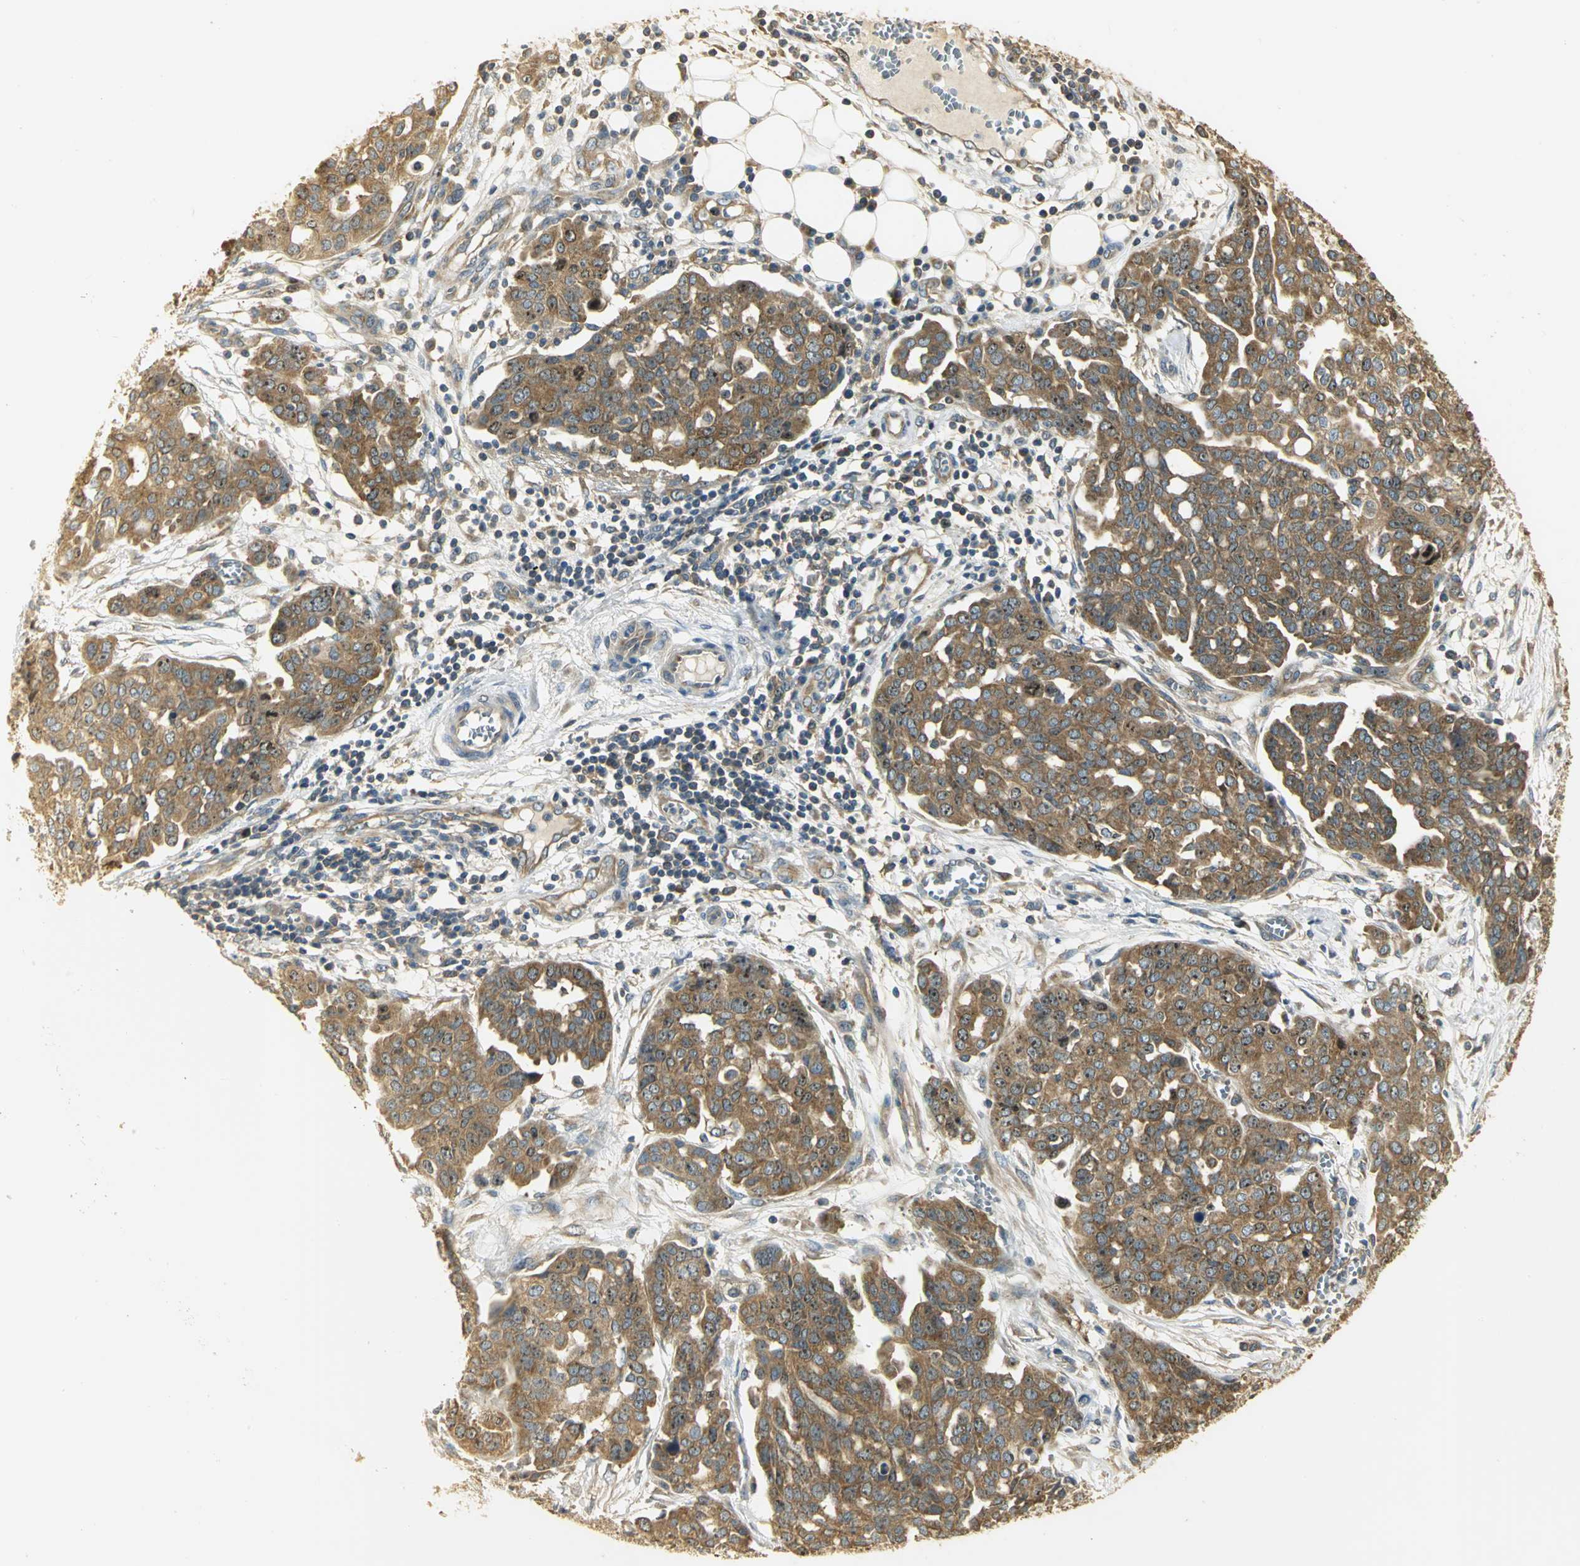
{"staining": {"intensity": "strong", "quantity": ">75%", "location": "cytoplasmic/membranous"}, "tissue": "ovarian cancer", "cell_type": "Tumor cells", "image_type": "cancer", "snomed": [{"axis": "morphology", "description": "Cystadenocarcinoma, serous, NOS"}, {"axis": "topography", "description": "Soft tissue"}, {"axis": "topography", "description": "Ovary"}], "caption": "A brown stain shows strong cytoplasmic/membranous positivity of a protein in human ovarian cancer tumor cells.", "gene": "RARS1", "patient": {"sex": "female", "age": 57}}